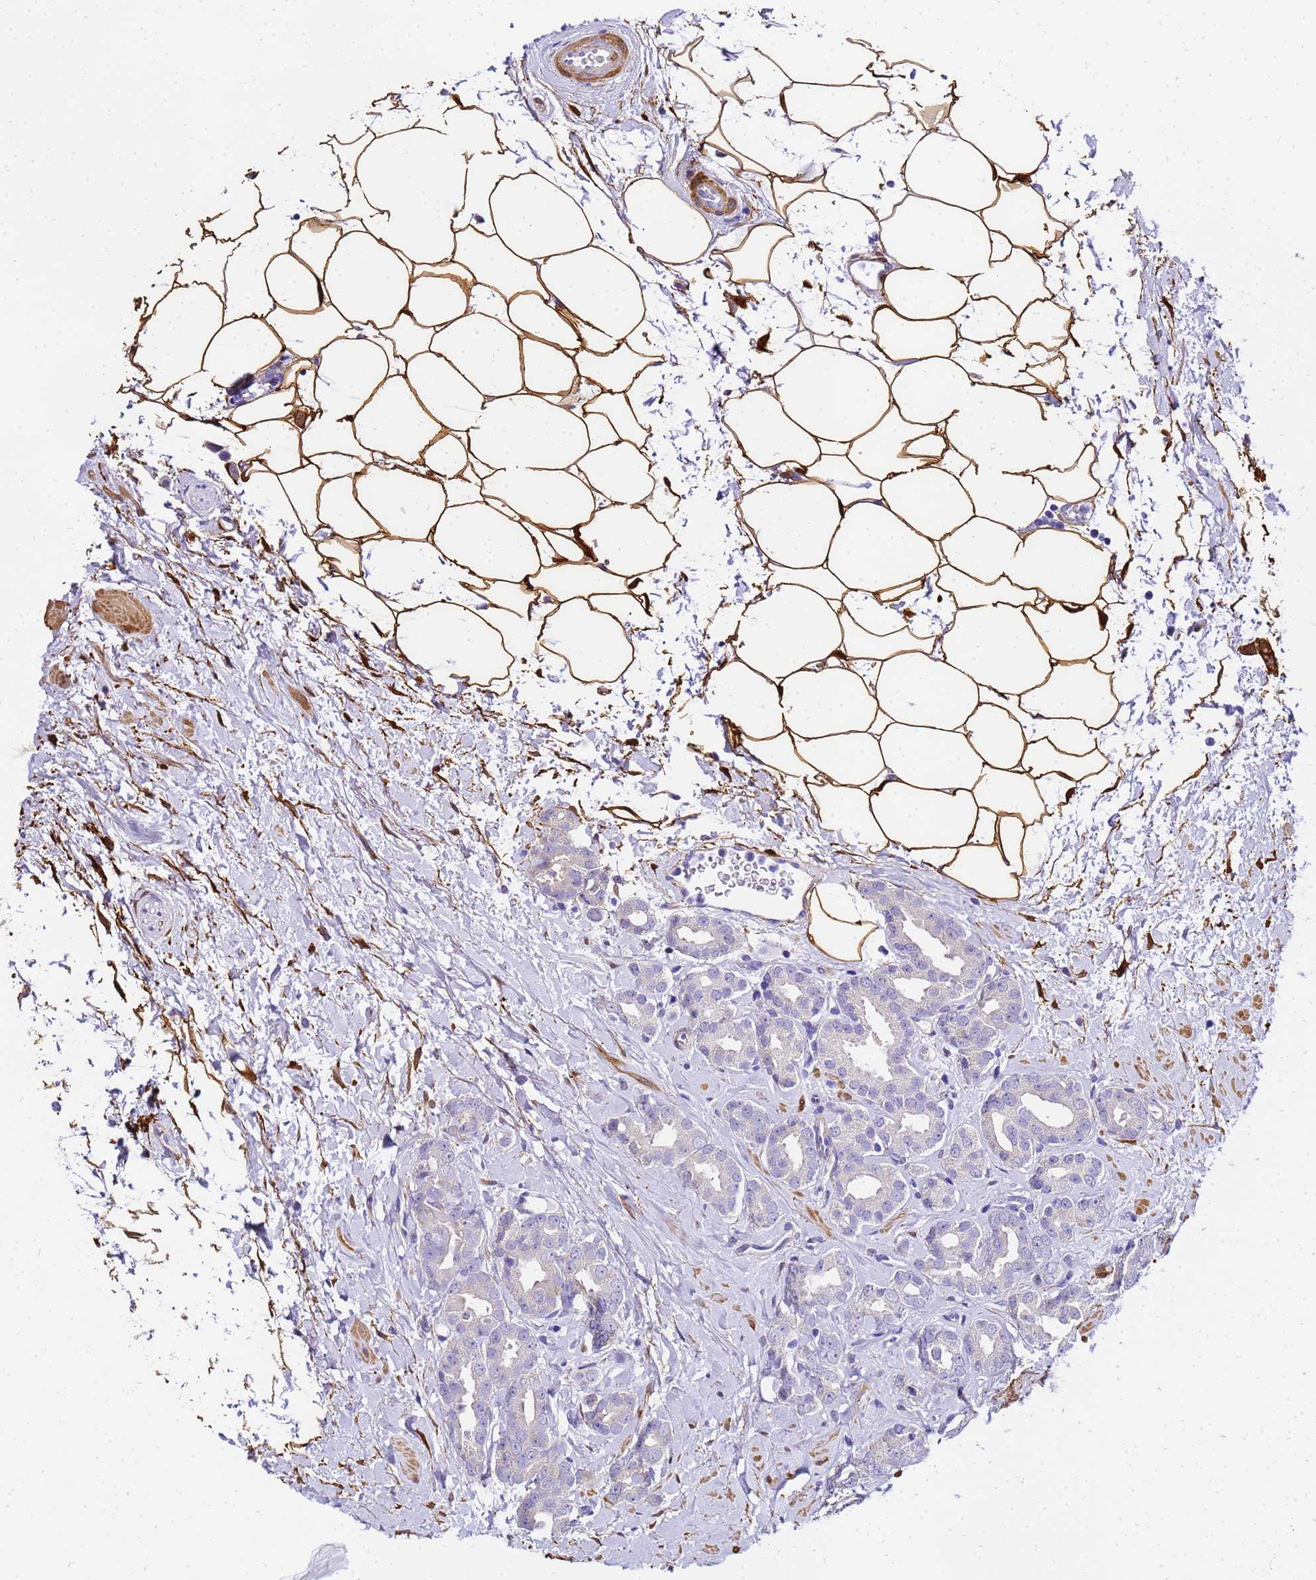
{"staining": {"intensity": "negative", "quantity": "none", "location": "none"}, "tissue": "prostate cancer", "cell_type": "Tumor cells", "image_type": "cancer", "snomed": [{"axis": "morphology", "description": "Adenocarcinoma, High grade"}, {"axis": "topography", "description": "Prostate"}], "caption": "IHC photomicrograph of neoplastic tissue: prostate cancer (high-grade adenocarcinoma) stained with DAB (3,3'-diaminobenzidine) shows no significant protein expression in tumor cells. Nuclei are stained in blue.", "gene": "HSPB6", "patient": {"sex": "male", "age": 63}}